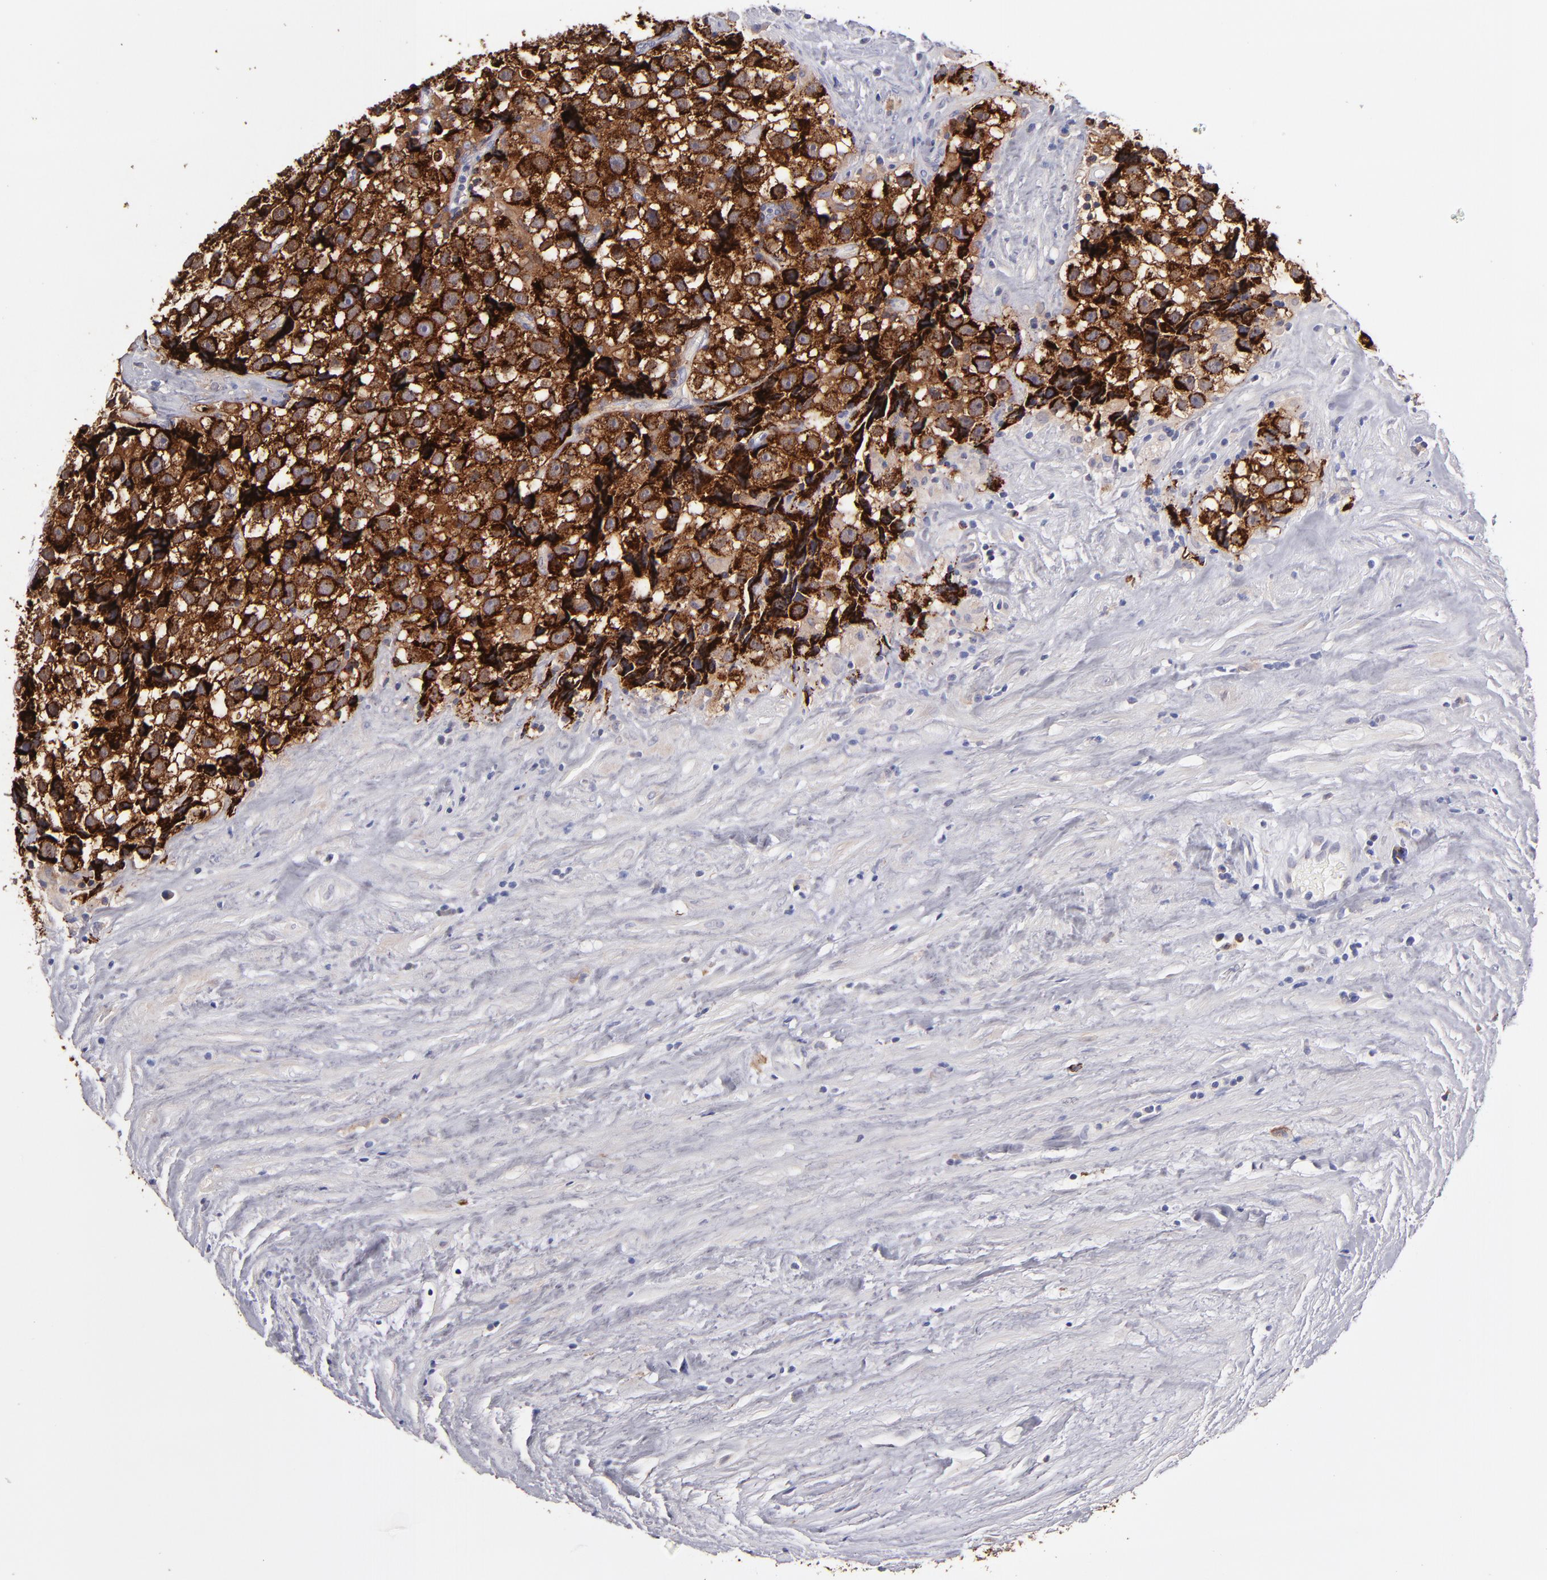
{"staining": {"intensity": "strong", "quantity": ">75%", "location": "cytoplasmic/membranous"}, "tissue": "testis cancer", "cell_type": "Tumor cells", "image_type": "cancer", "snomed": [{"axis": "morphology", "description": "Seminoma, NOS"}, {"axis": "topography", "description": "Testis"}], "caption": "Immunohistochemistry of testis cancer (seminoma) reveals high levels of strong cytoplasmic/membranous staining in approximately >75% of tumor cells. Immunohistochemistry stains the protein of interest in brown and the nuclei are stained blue.", "gene": "GLDC", "patient": {"sex": "male", "age": 43}}